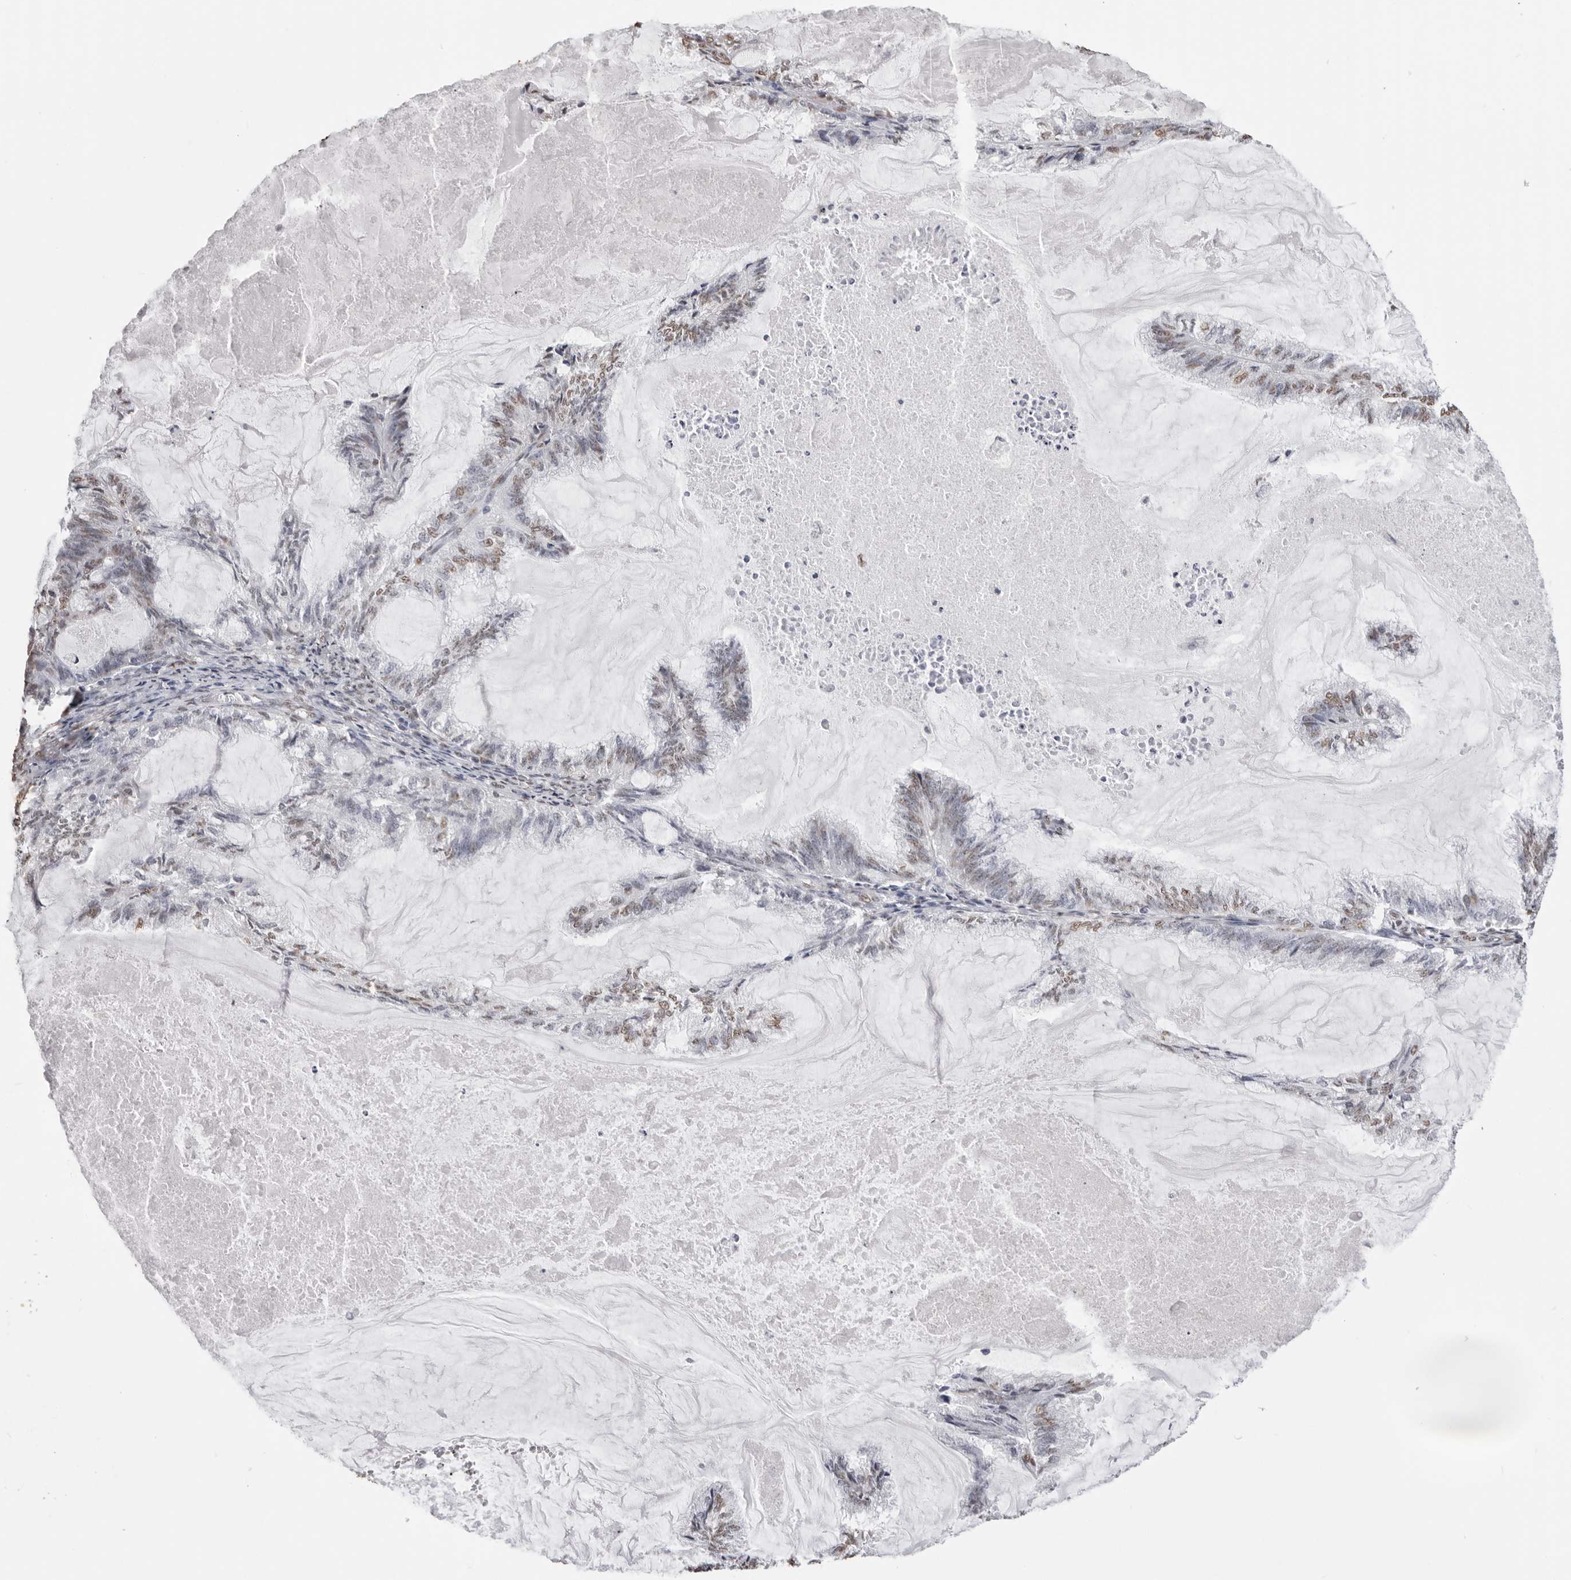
{"staining": {"intensity": "weak", "quantity": "25%-75%", "location": "nuclear"}, "tissue": "endometrial cancer", "cell_type": "Tumor cells", "image_type": "cancer", "snomed": [{"axis": "morphology", "description": "Adenocarcinoma, NOS"}, {"axis": "topography", "description": "Endometrium"}], "caption": "A high-resolution image shows immunohistochemistry (IHC) staining of endometrial adenocarcinoma, which demonstrates weak nuclear staining in approximately 25%-75% of tumor cells.", "gene": "OLIG3", "patient": {"sex": "female", "age": 86}}